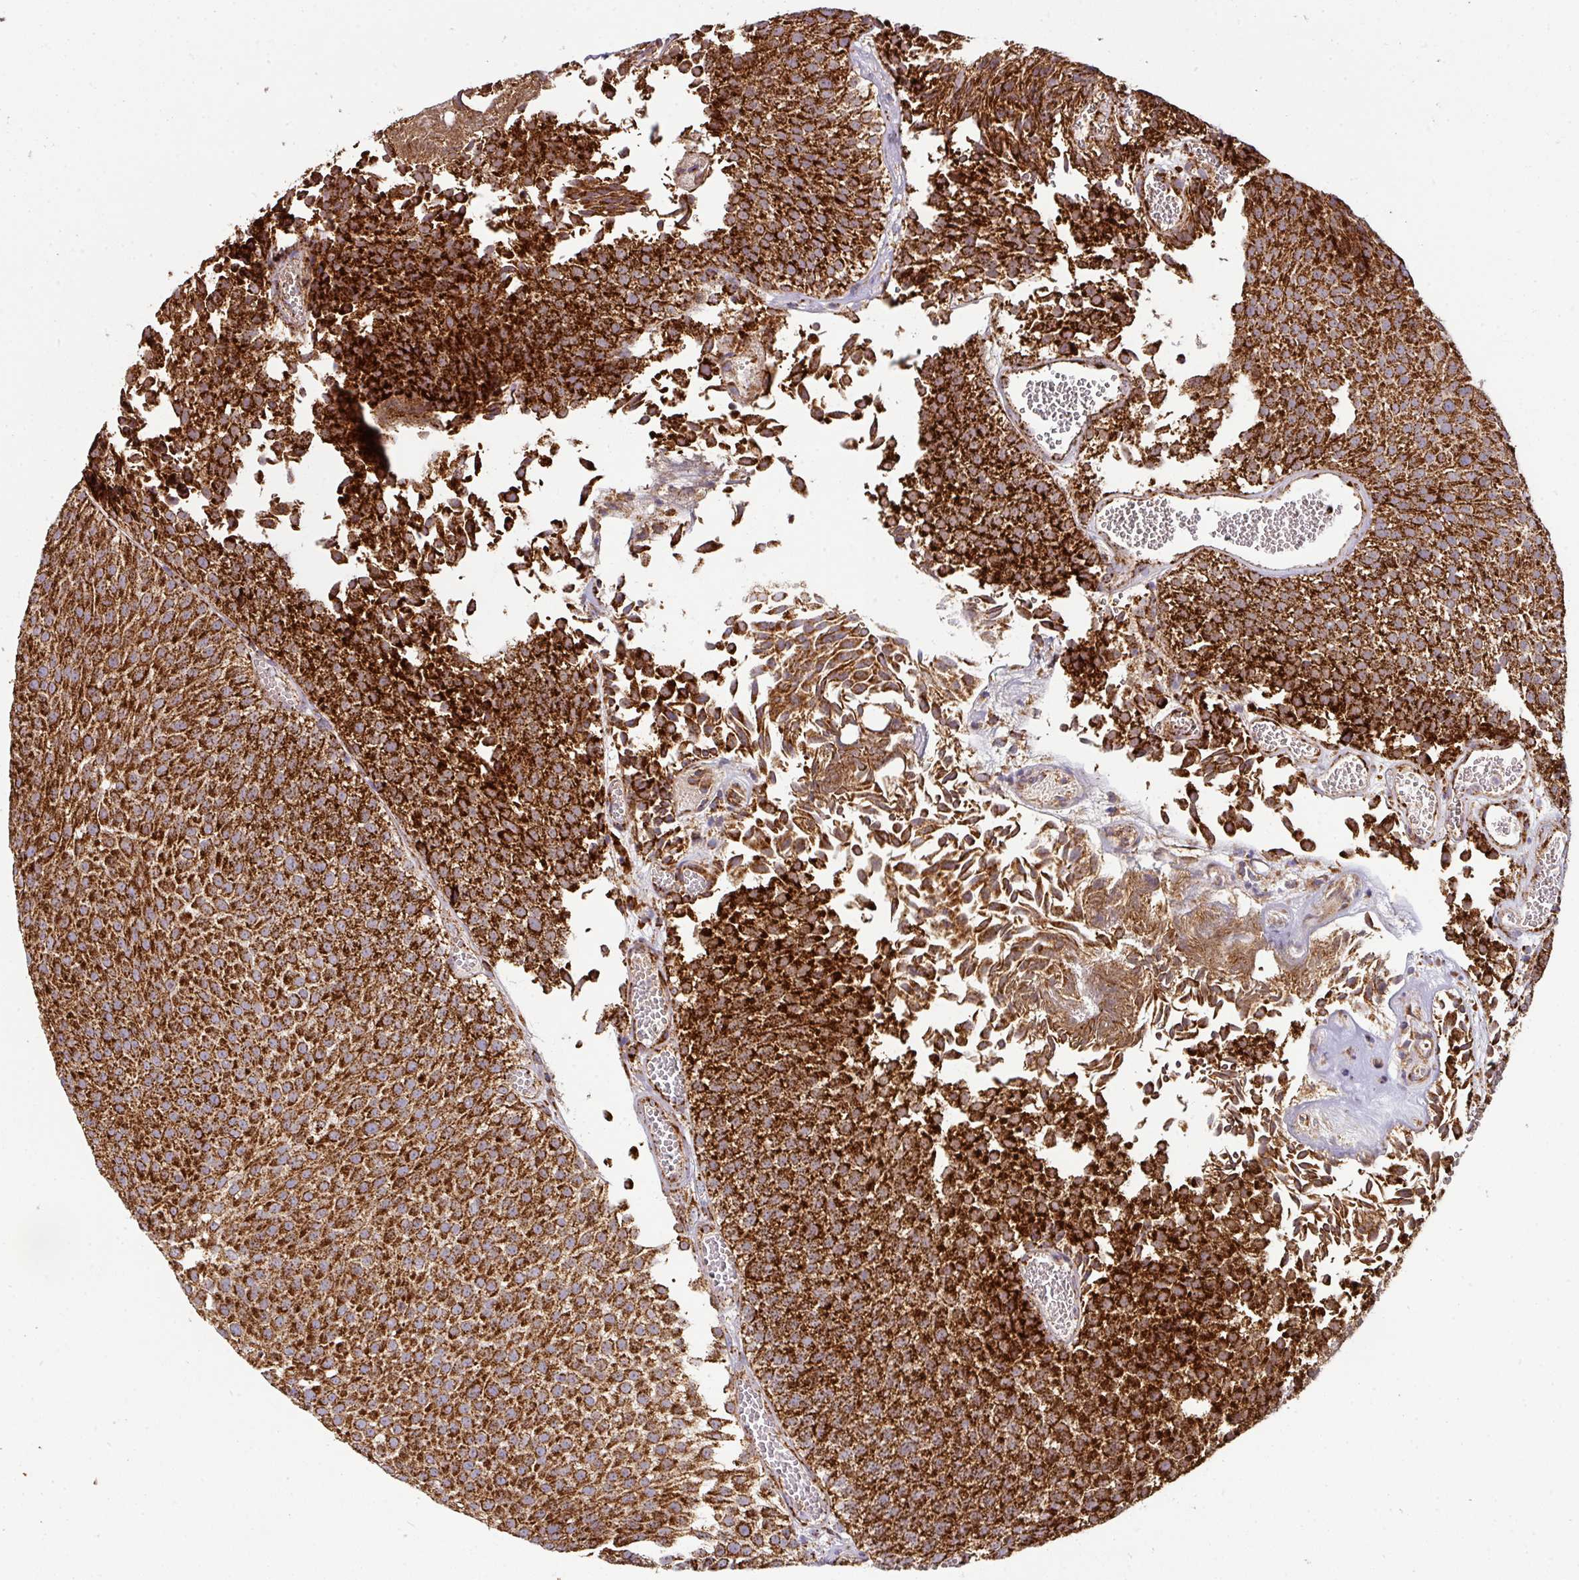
{"staining": {"intensity": "strong", "quantity": ">75%", "location": "cytoplasmic/membranous"}, "tissue": "urothelial cancer", "cell_type": "Tumor cells", "image_type": "cancer", "snomed": [{"axis": "morphology", "description": "Urothelial carcinoma, Low grade"}, {"axis": "topography", "description": "Urinary bladder"}], "caption": "Brown immunohistochemical staining in urothelial cancer displays strong cytoplasmic/membranous expression in approximately >75% of tumor cells.", "gene": "TRAP1", "patient": {"sex": "female", "age": 79}}